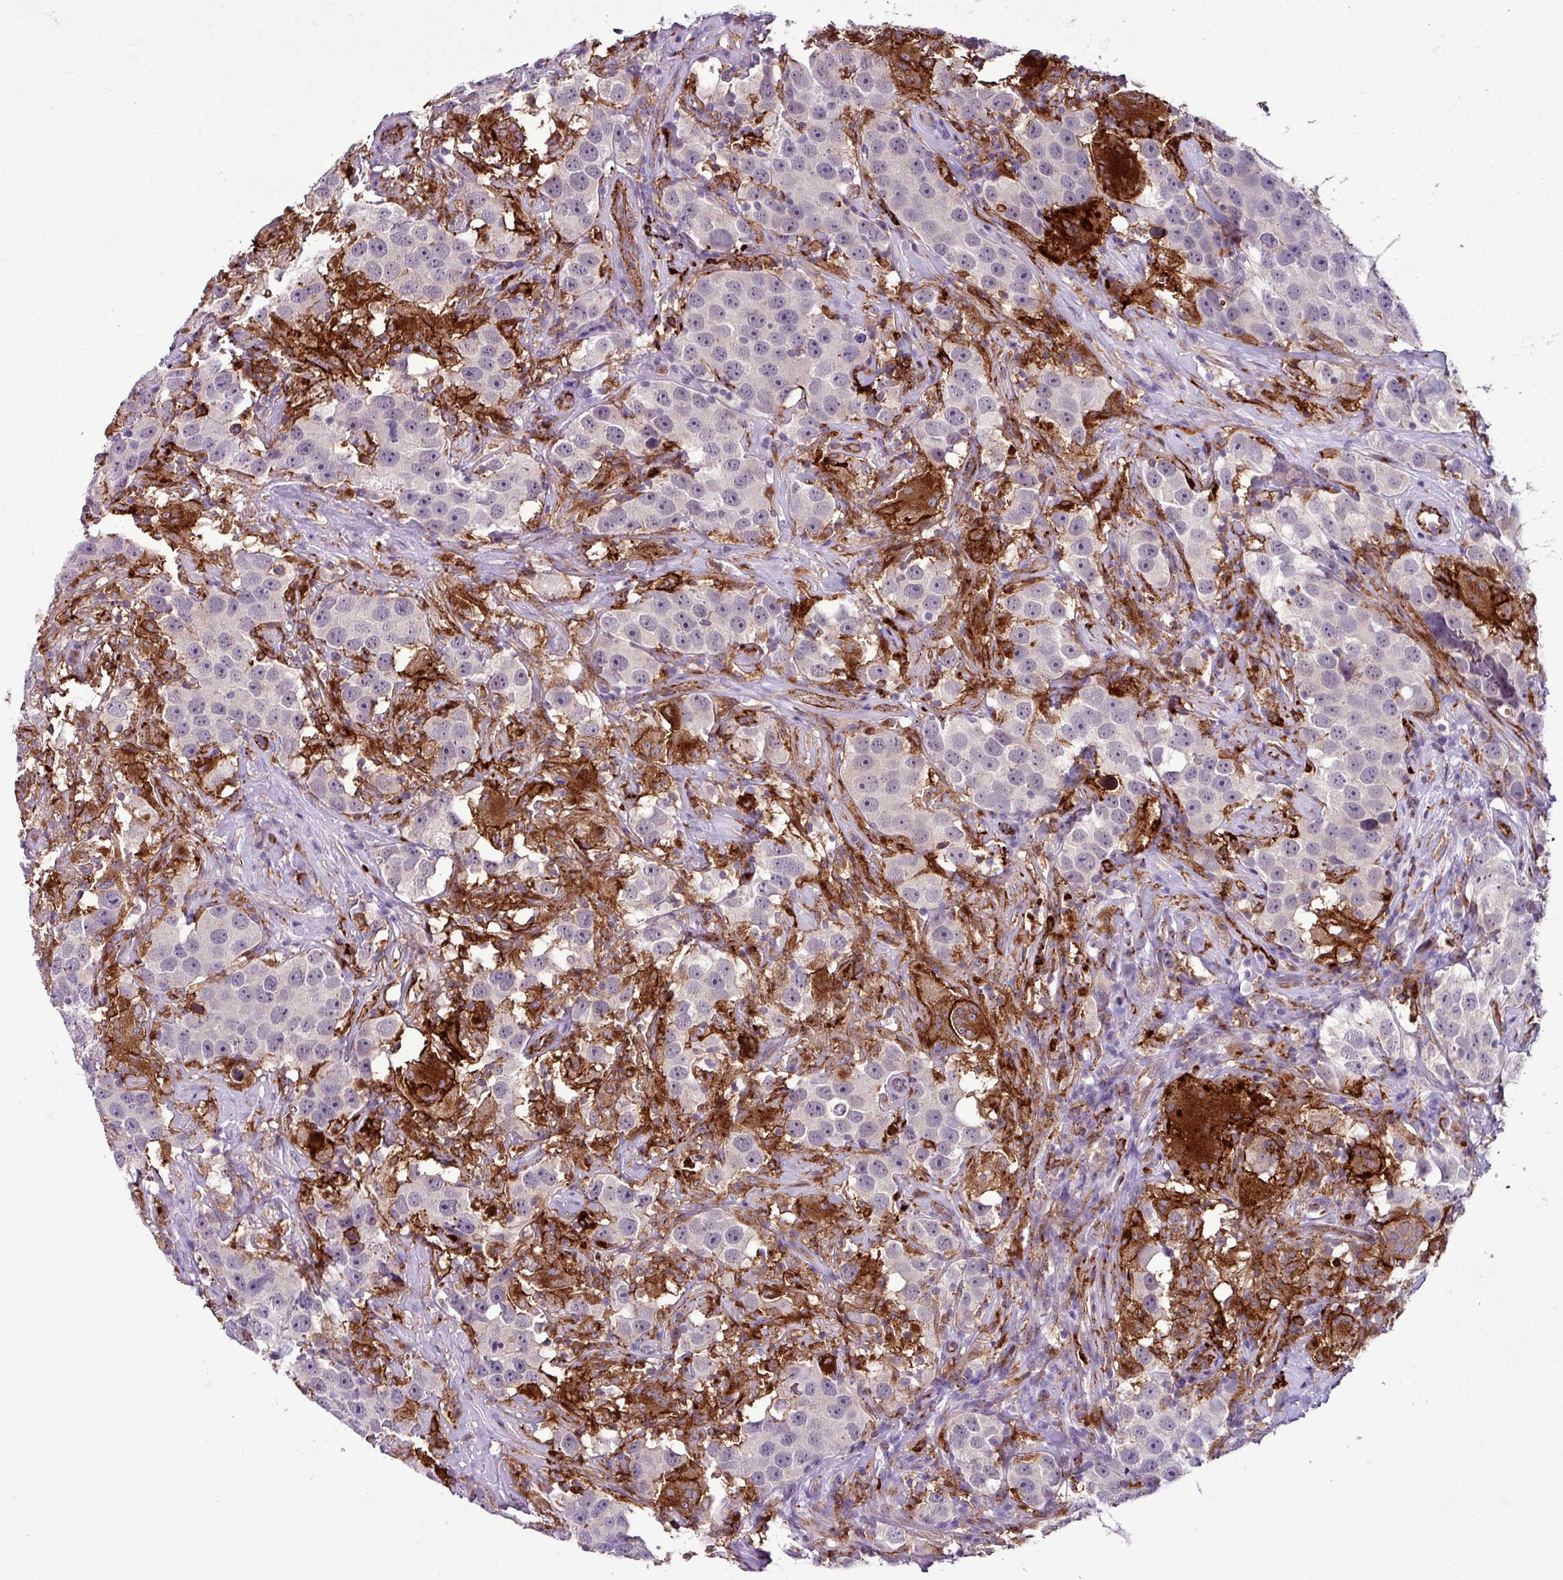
{"staining": {"intensity": "negative", "quantity": "none", "location": "none"}, "tissue": "testis cancer", "cell_type": "Tumor cells", "image_type": "cancer", "snomed": [{"axis": "morphology", "description": "Seminoma, NOS"}, {"axis": "topography", "description": "Testis"}], "caption": "IHC micrograph of human testis cancer stained for a protein (brown), which displays no expression in tumor cells.", "gene": "C9orf24", "patient": {"sex": "male", "age": 49}}